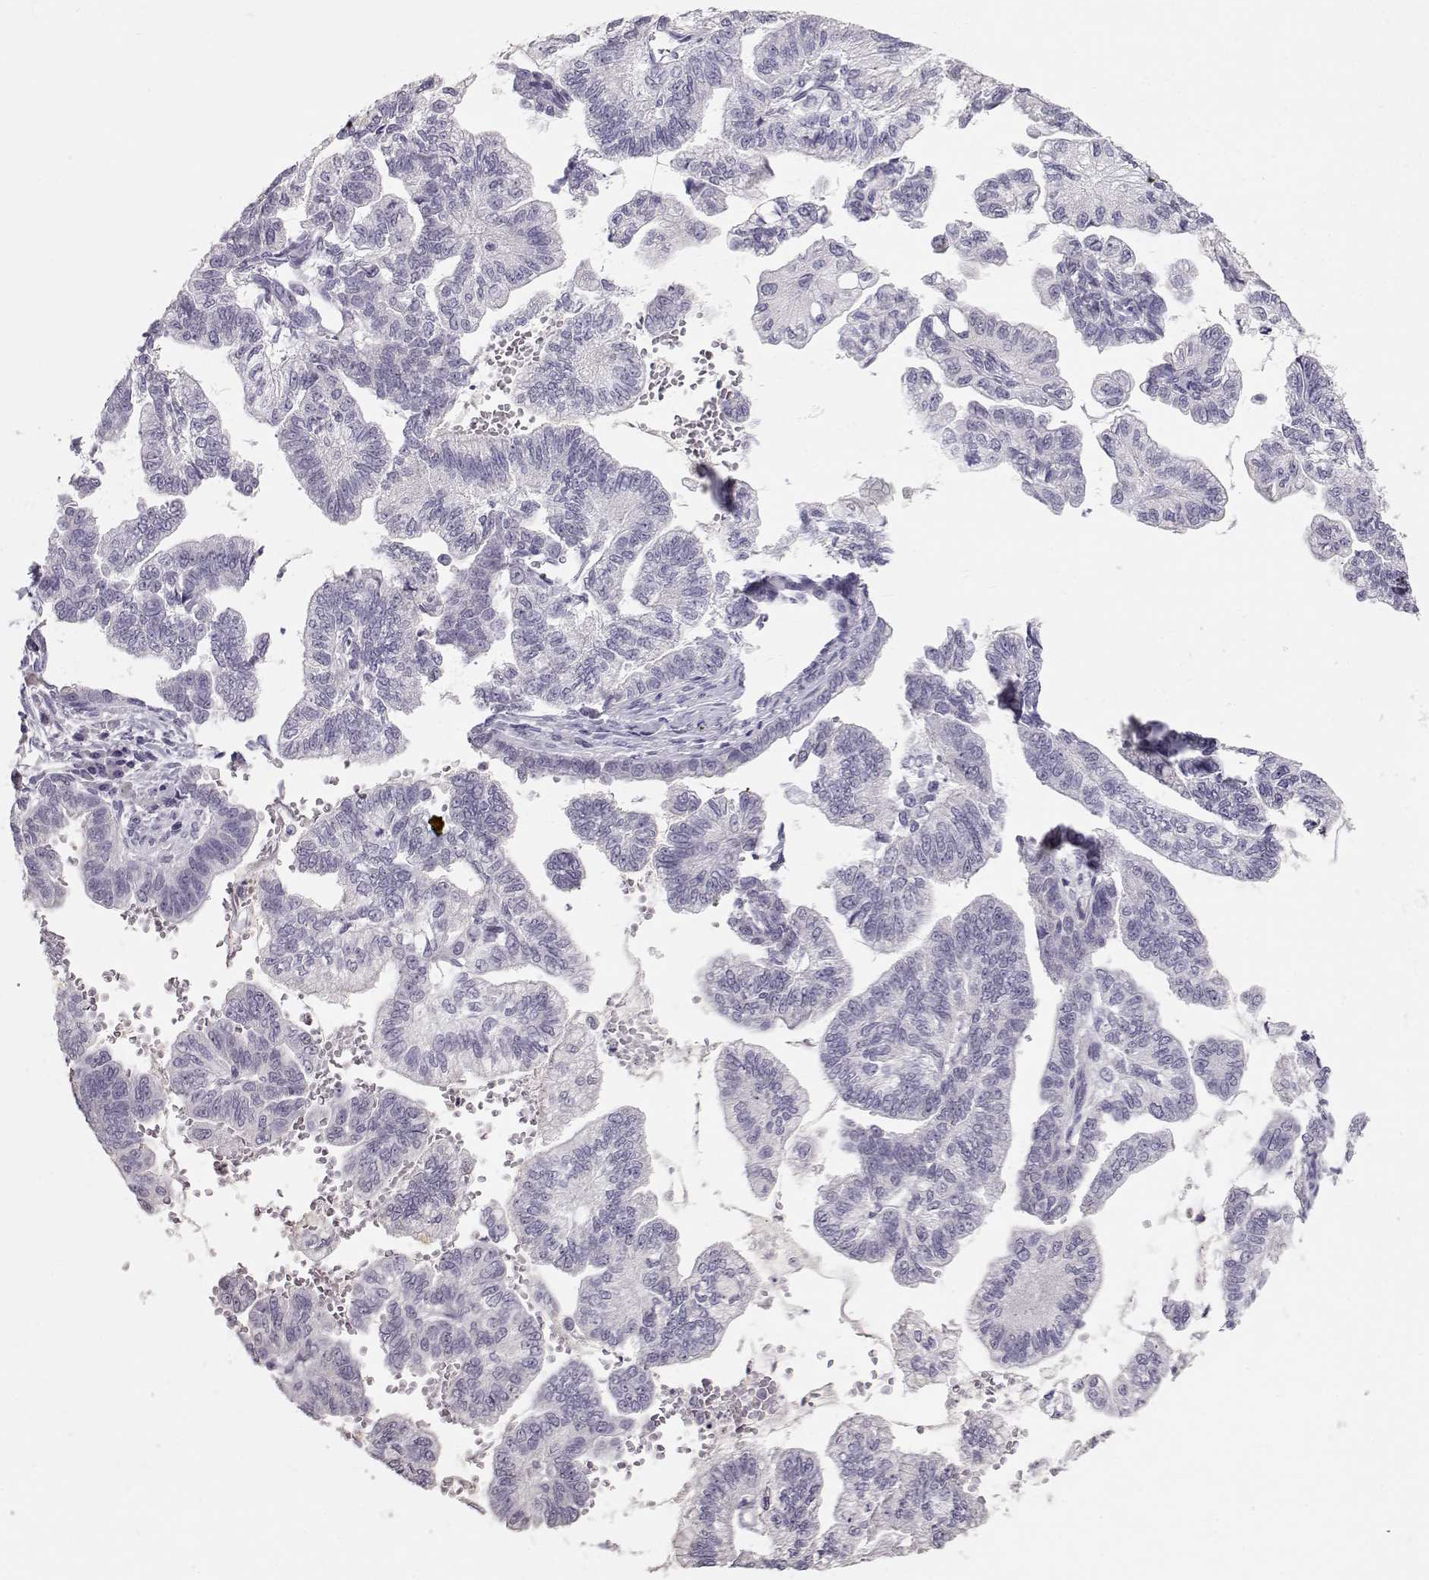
{"staining": {"intensity": "negative", "quantity": "none", "location": "none"}, "tissue": "stomach cancer", "cell_type": "Tumor cells", "image_type": "cancer", "snomed": [{"axis": "morphology", "description": "Adenocarcinoma, NOS"}, {"axis": "topography", "description": "Stomach"}], "caption": "Immunohistochemical staining of human adenocarcinoma (stomach) reveals no significant positivity in tumor cells.", "gene": "POU1F1", "patient": {"sex": "male", "age": 83}}